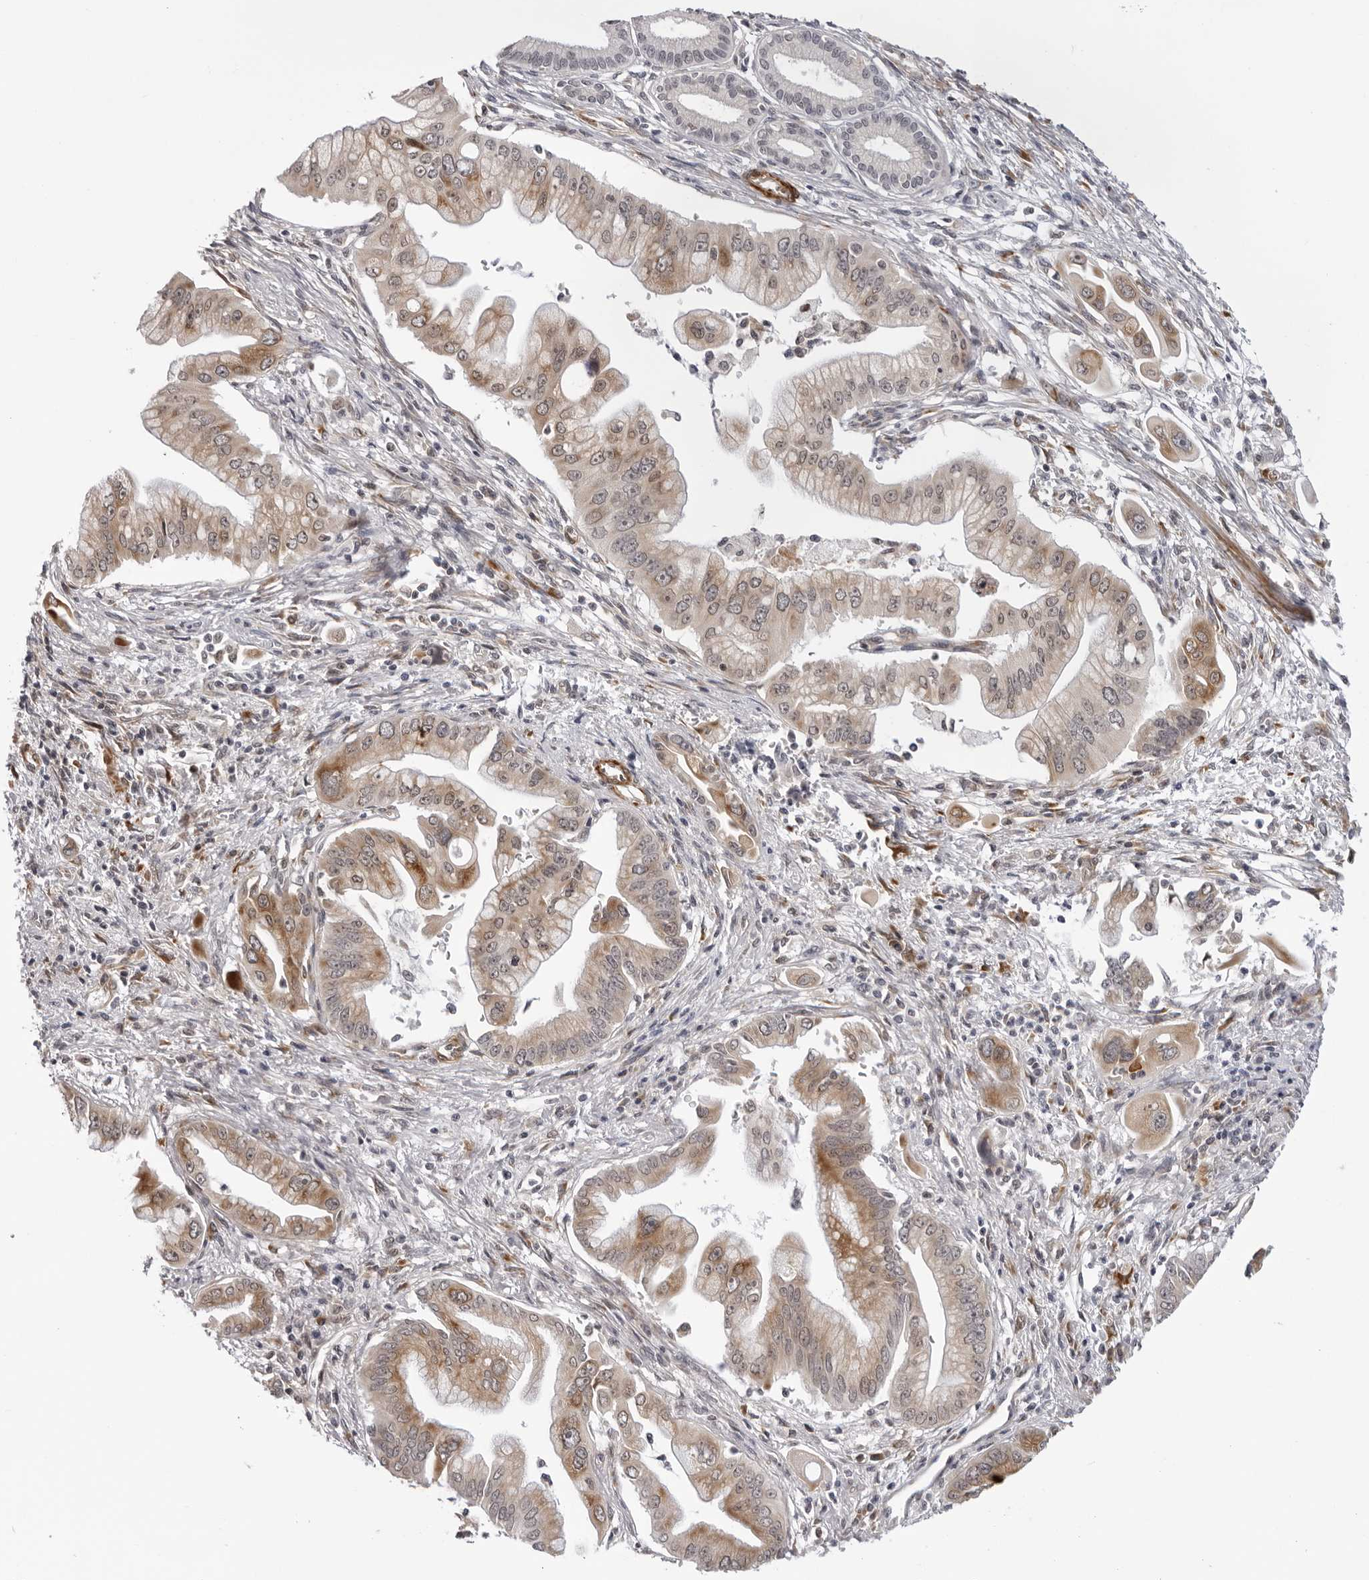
{"staining": {"intensity": "moderate", "quantity": ">75%", "location": "cytoplasmic/membranous"}, "tissue": "pancreatic cancer", "cell_type": "Tumor cells", "image_type": "cancer", "snomed": [{"axis": "morphology", "description": "Adenocarcinoma, NOS"}, {"axis": "topography", "description": "Pancreas"}], "caption": "The photomicrograph demonstrates staining of pancreatic cancer (adenocarcinoma), revealing moderate cytoplasmic/membranous protein staining (brown color) within tumor cells. (Brightfield microscopy of DAB IHC at high magnification).", "gene": "SRGAP2", "patient": {"sex": "male", "age": 59}}